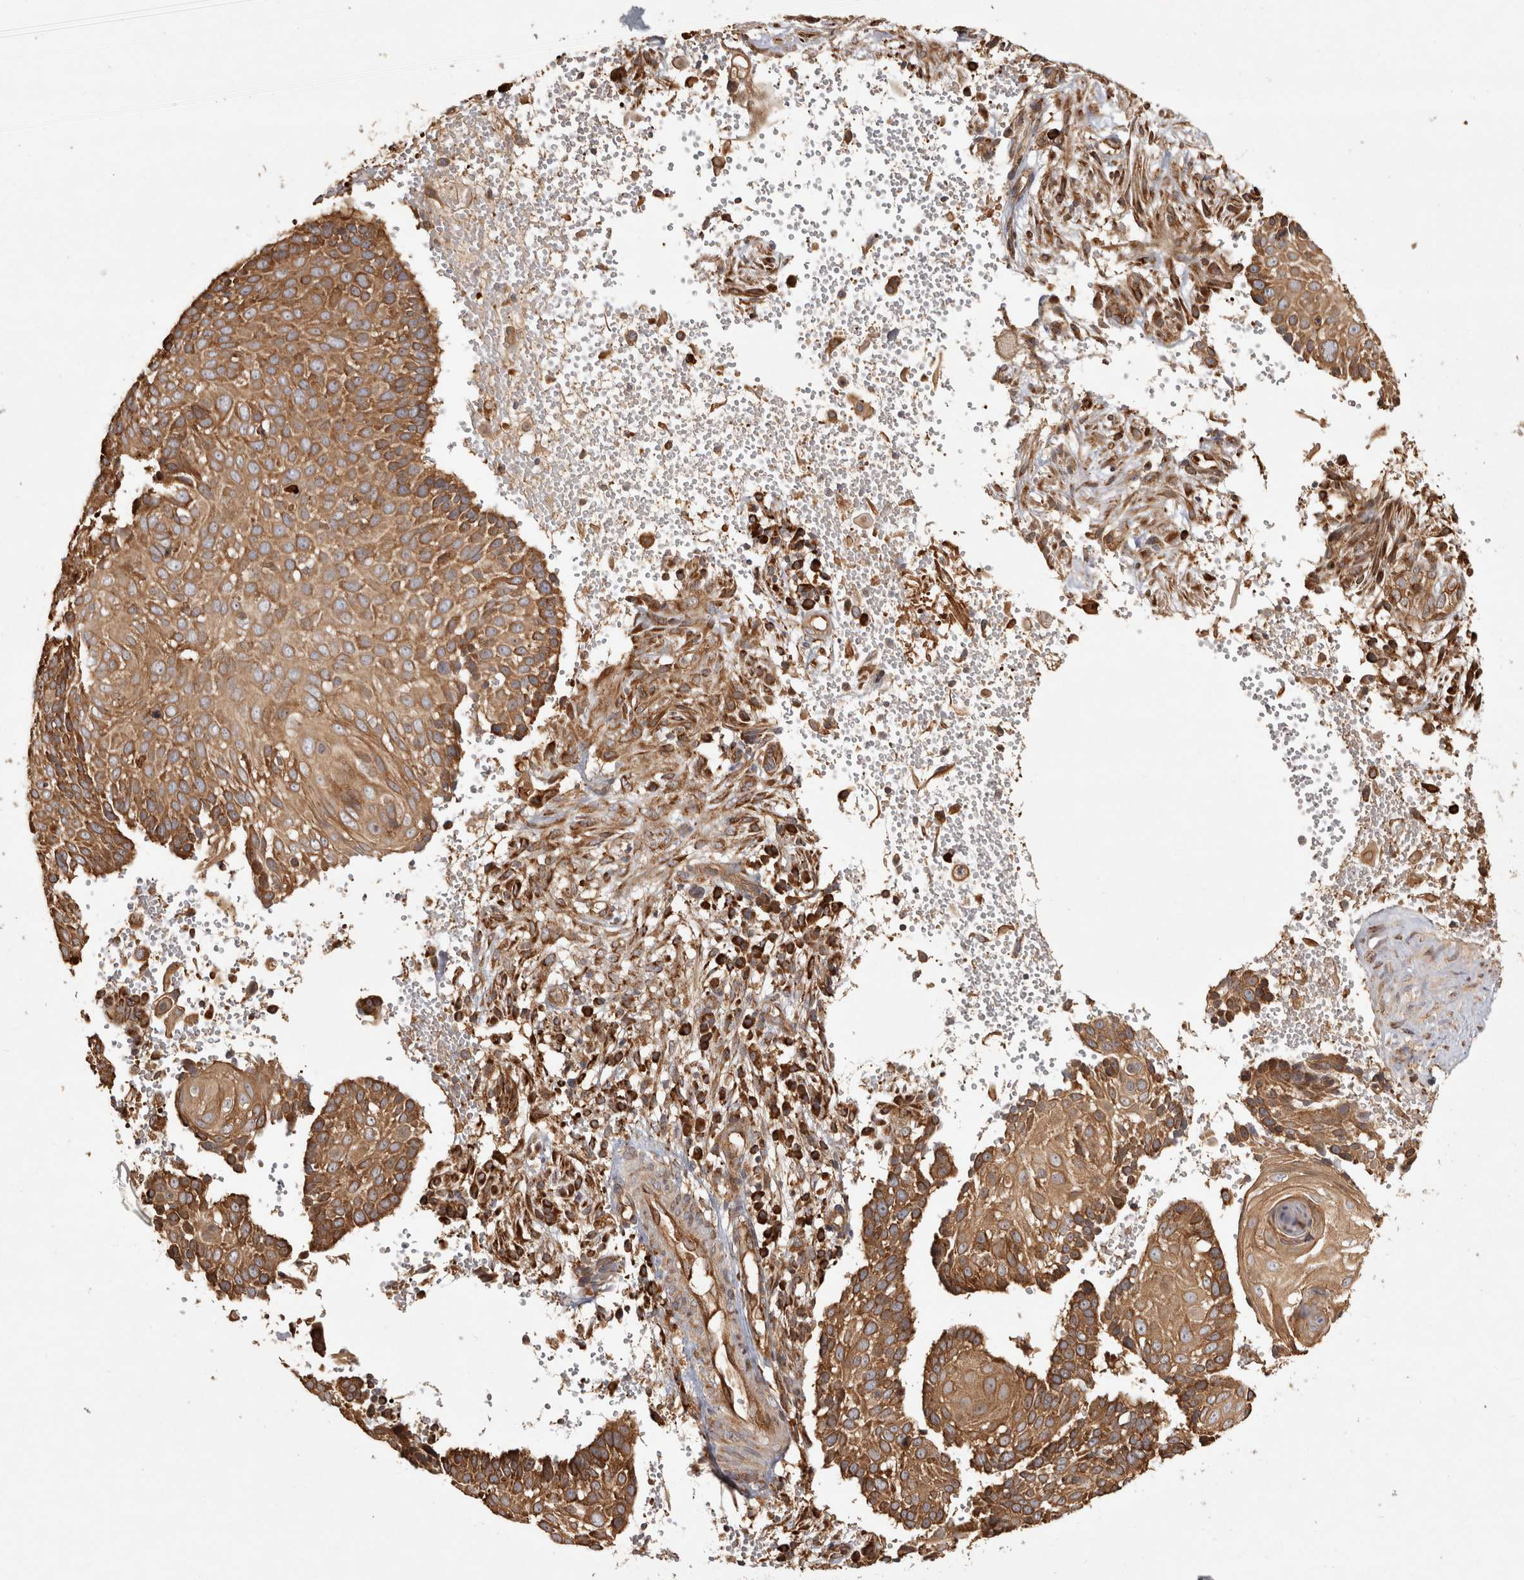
{"staining": {"intensity": "moderate", "quantity": ">75%", "location": "cytoplasmic/membranous"}, "tissue": "cervical cancer", "cell_type": "Tumor cells", "image_type": "cancer", "snomed": [{"axis": "morphology", "description": "Squamous cell carcinoma, NOS"}, {"axis": "topography", "description": "Cervix"}], "caption": "This photomicrograph demonstrates immunohistochemistry staining of human cervical cancer, with medium moderate cytoplasmic/membranous expression in approximately >75% of tumor cells.", "gene": "CAMSAP2", "patient": {"sex": "female", "age": 74}}